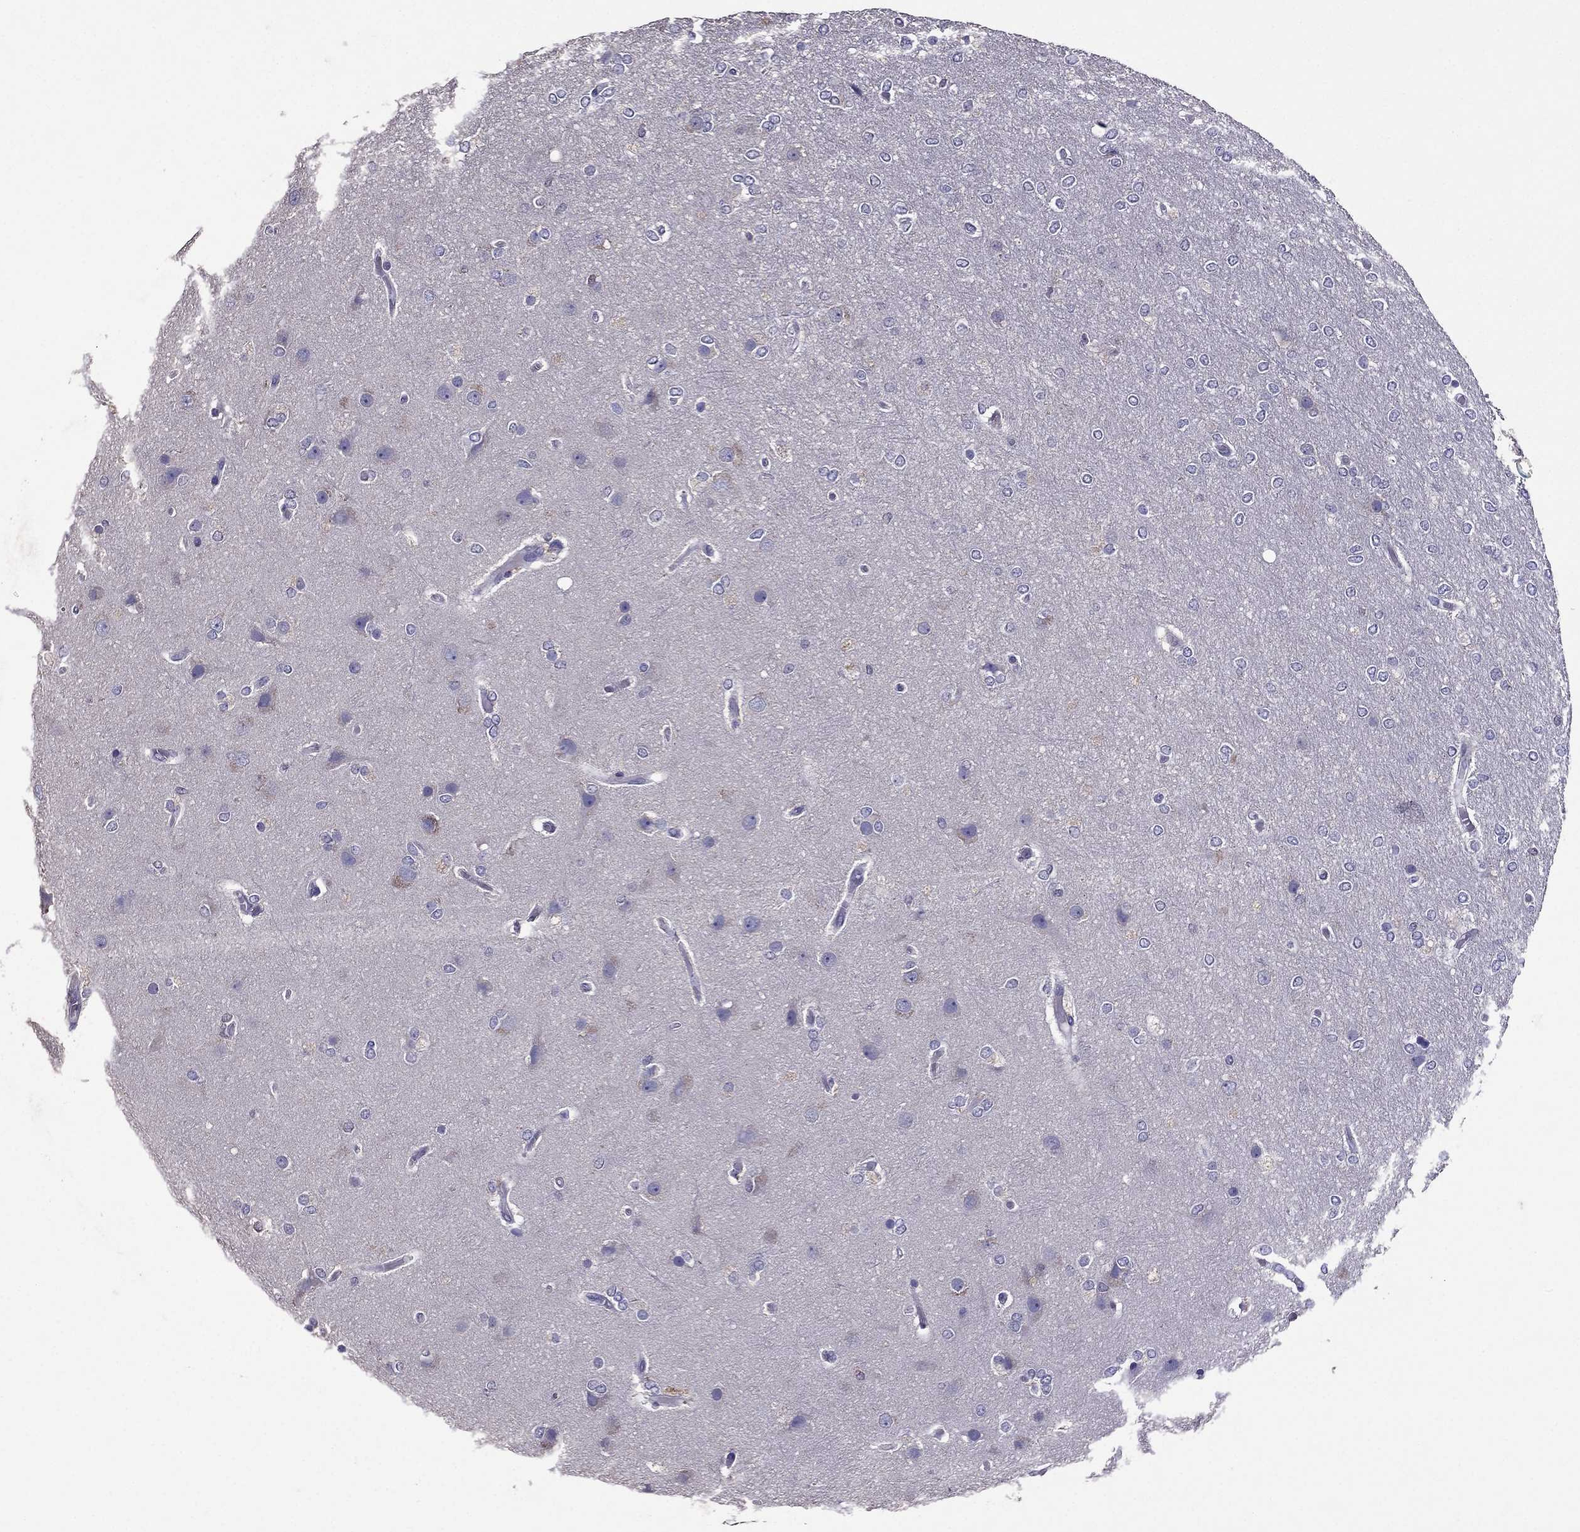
{"staining": {"intensity": "negative", "quantity": "none", "location": "none"}, "tissue": "glioma", "cell_type": "Tumor cells", "image_type": "cancer", "snomed": [{"axis": "morphology", "description": "Glioma, malignant, High grade"}, {"axis": "topography", "description": "Brain"}], "caption": "This is an IHC micrograph of human malignant high-grade glioma. There is no positivity in tumor cells.", "gene": "NKX3-1", "patient": {"sex": "female", "age": 61}}